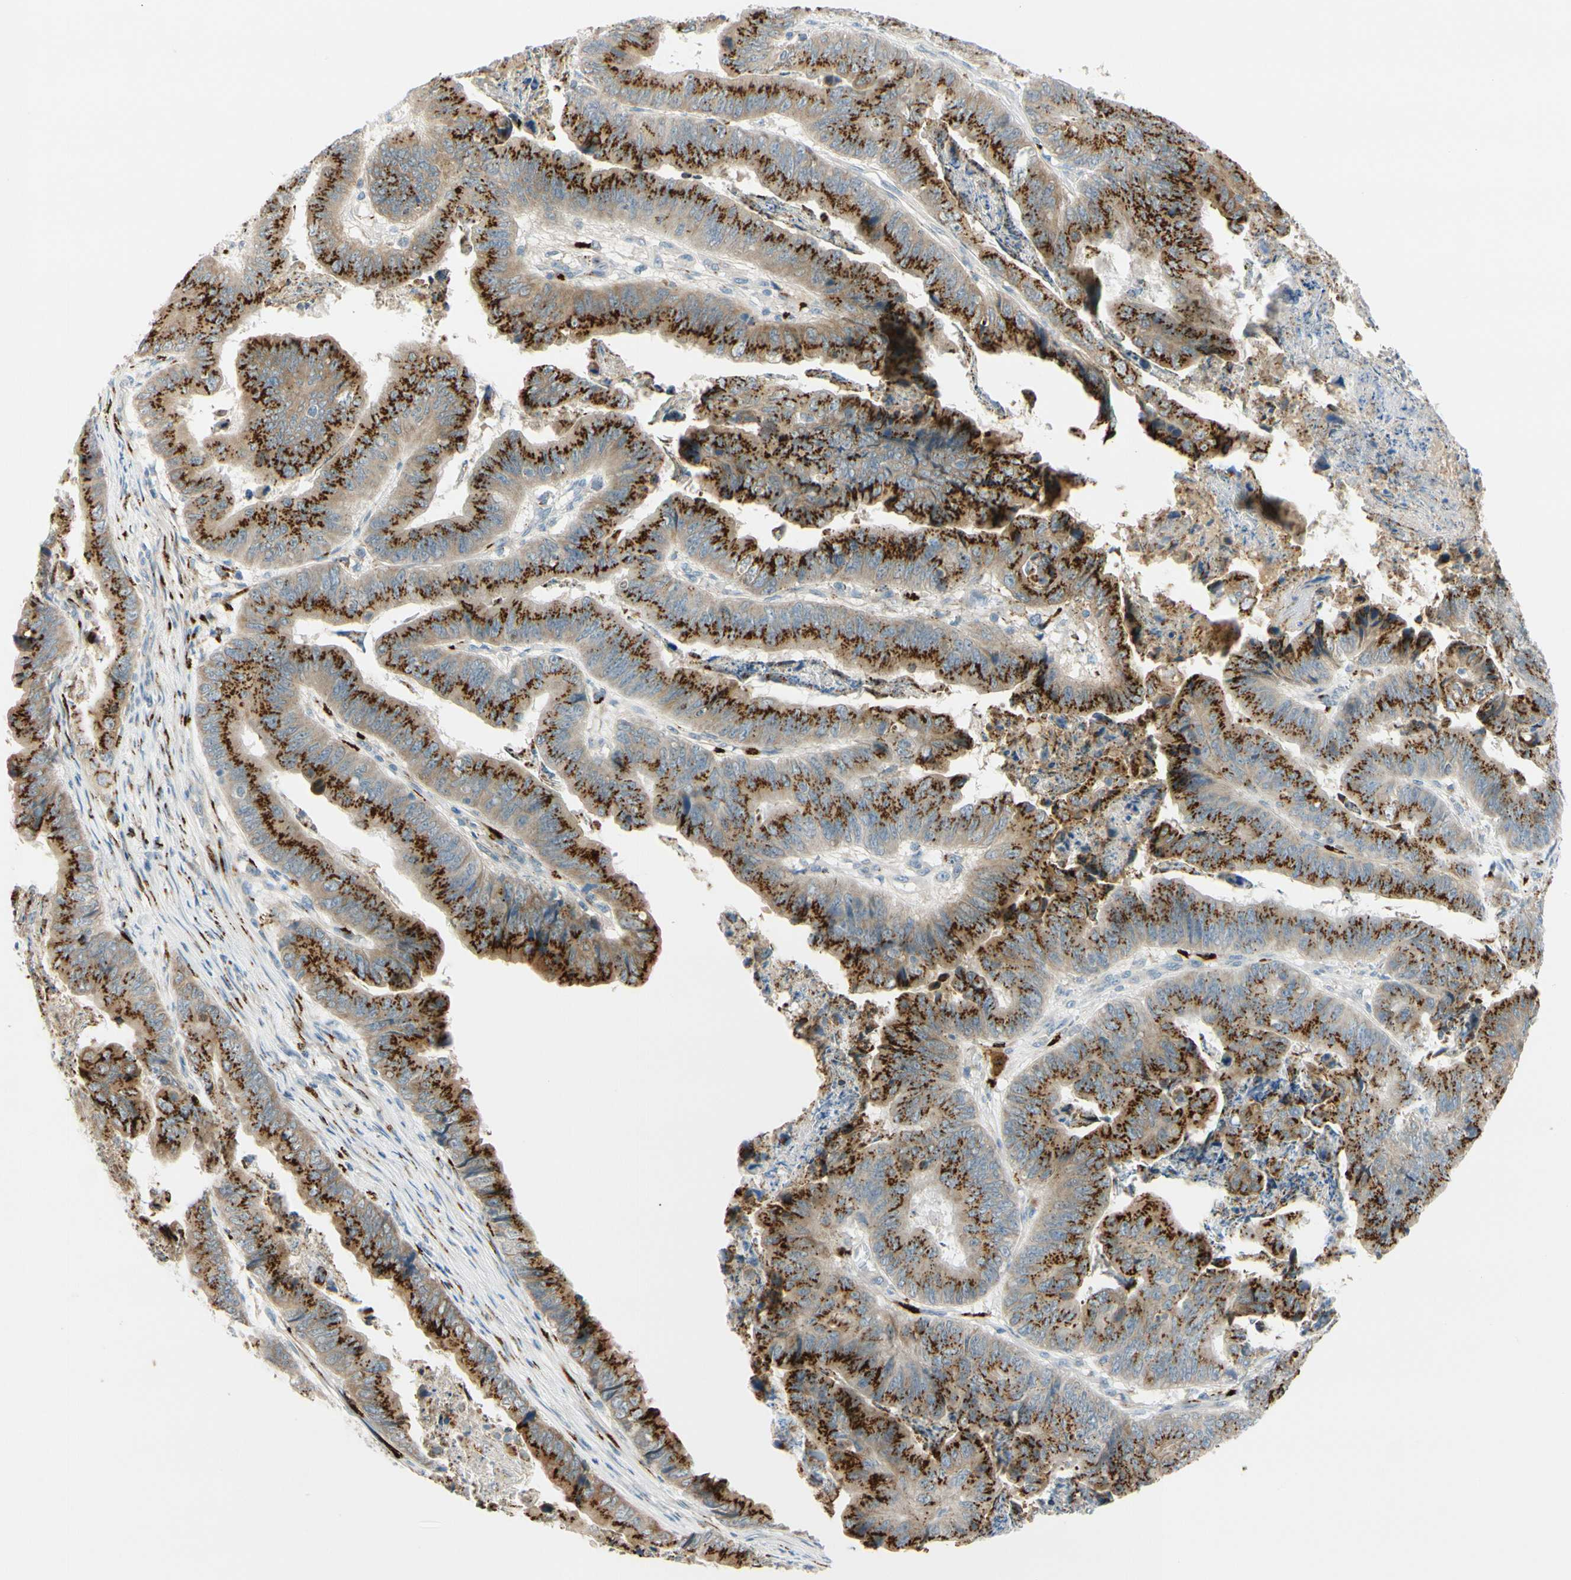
{"staining": {"intensity": "strong", "quantity": ">75%", "location": "cytoplasmic/membranous"}, "tissue": "stomach cancer", "cell_type": "Tumor cells", "image_type": "cancer", "snomed": [{"axis": "morphology", "description": "Adenocarcinoma, NOS"}, {"axis": "topography", "description": "Stomach, lower"}], "caption": "IHC of stomach cancer (adenocarcinoma) reveals high levels of strong cytoplasmic/membranous positivity in approximately >75% of tumor cells. The staining is performed using DAB brown chromogen to label protein expression. The nuclei are counter-stained blue using hematoxylin.", "gene": "GALNT5", "patient": {"sex": "male", "age": 77}}